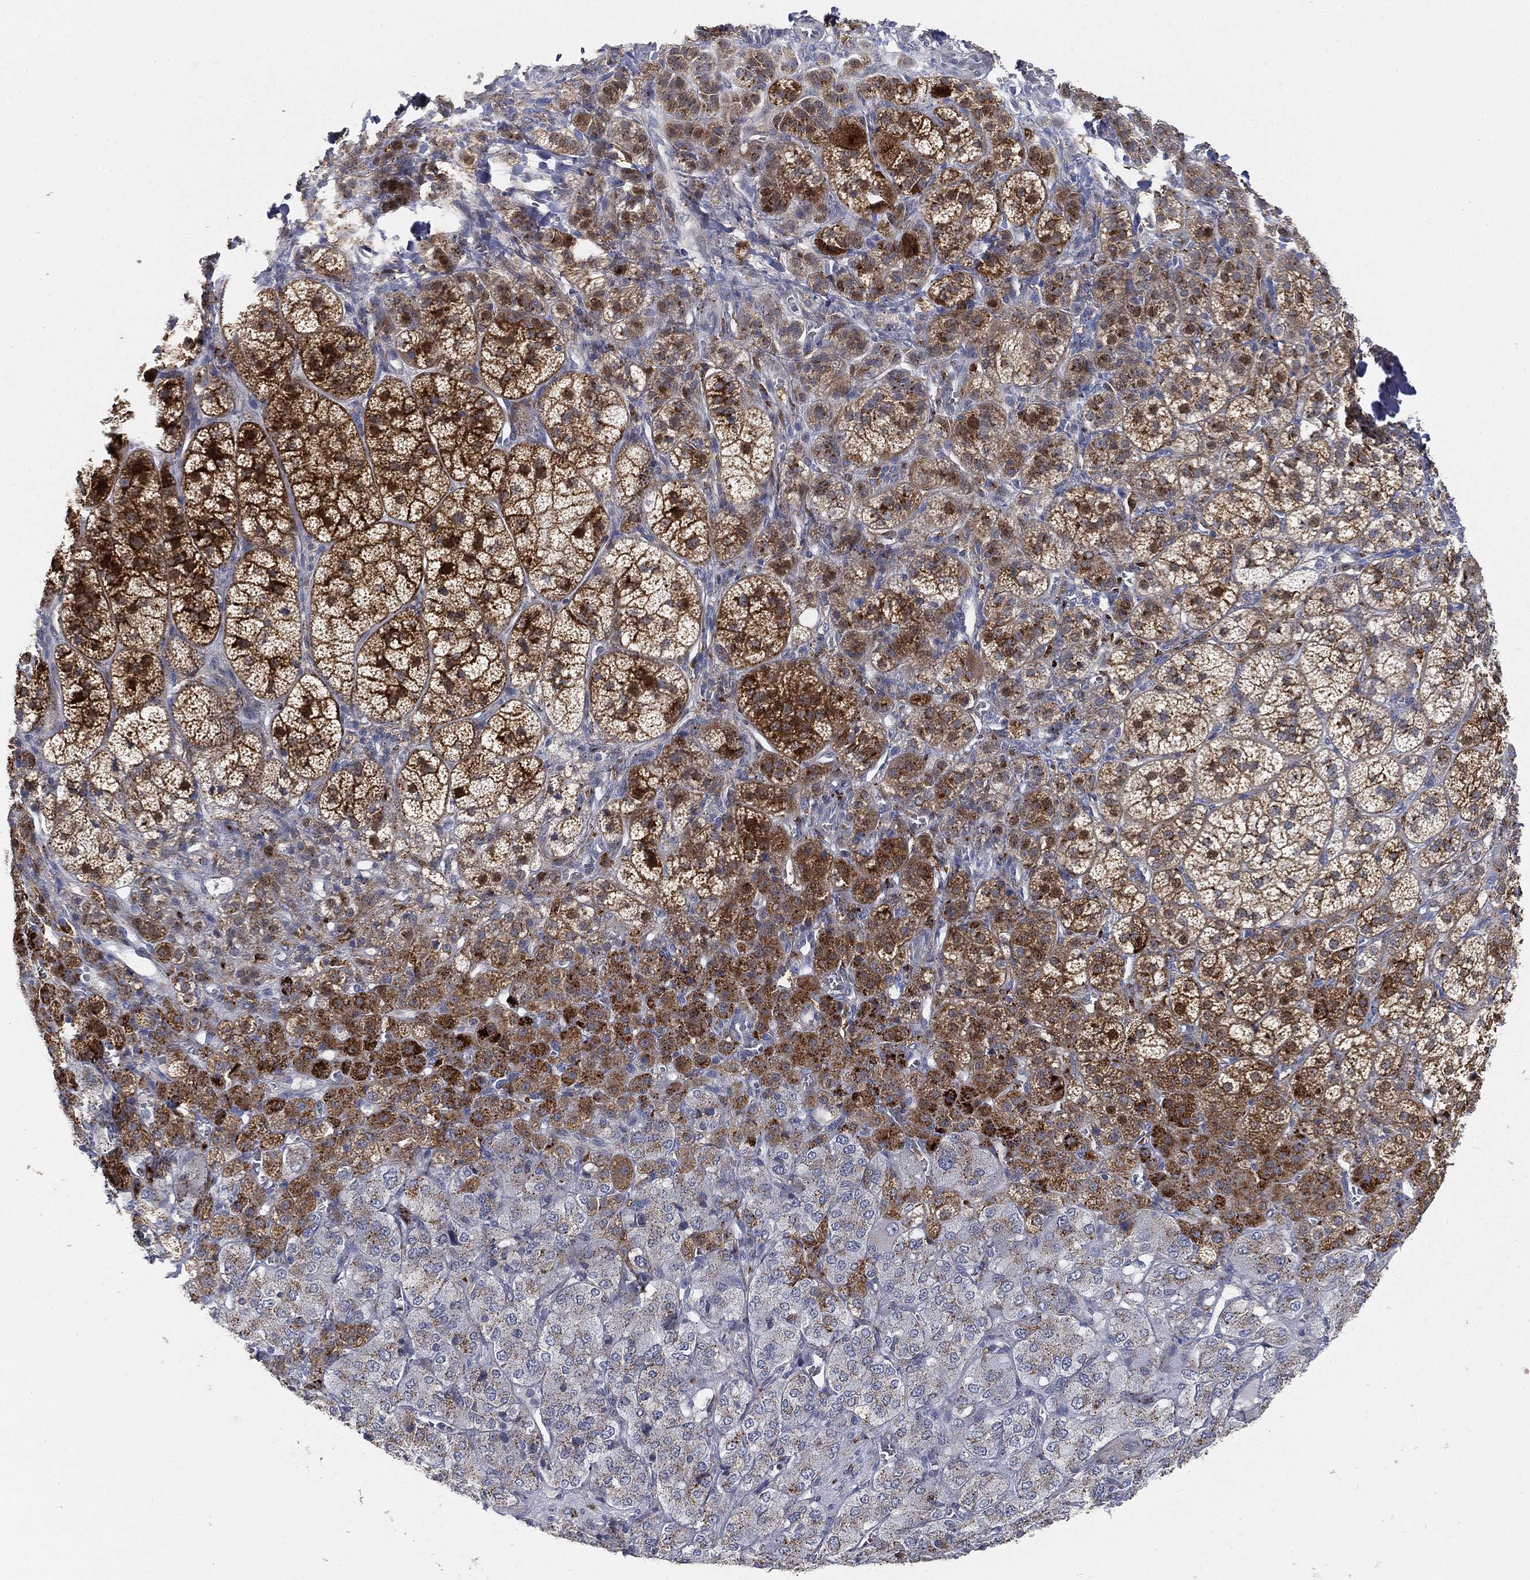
{"staining": {"intensity": "strong", "quantity": ">75%", "location": "cytoplasmic/membranous"}, "tissue": "adrenal gland", "cell_type": "Glandular cells", "image_type": "normal", "snomed": [{"axis": "morphology", "description": "Normal tissue, NOS"}, {"axis": "topography", "description": "Adrenal gland"}], "caption": "IHC histopathology image of unremarkable adrenal gland: adrenal gland stained using IHC reveals high levels of strong protein expression localized specifically in the cytoplasmic/membranous of glandular cells, appearing as a cytoplasmic/membranous brown color.", "gene": "CTSL", "patient": {"sex": "female", "age": 60}}